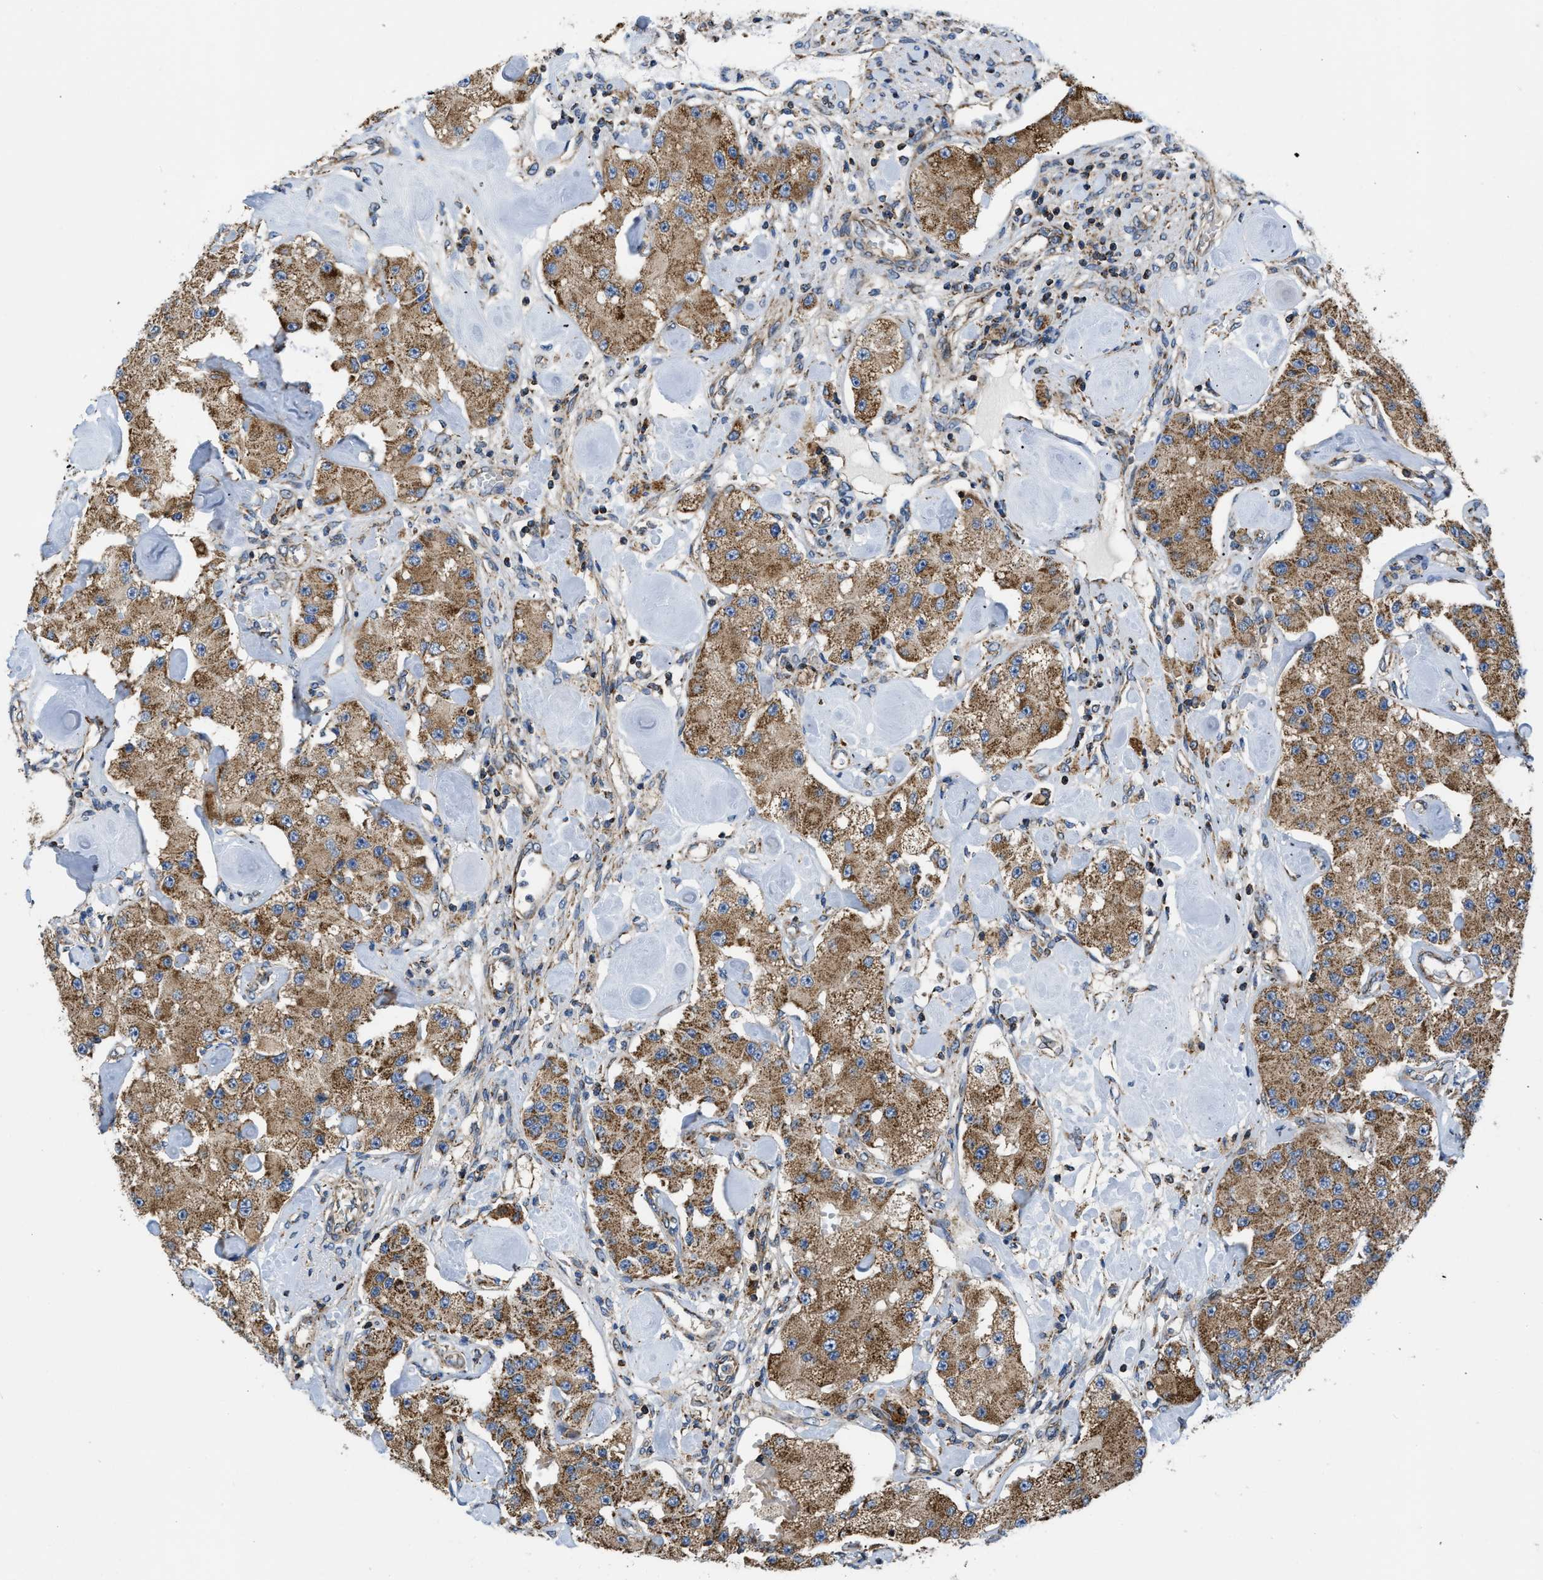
{"staining": {"intensity": "moderate", "quantity": ">75%", "location": "cytoplasmic/membranous"}, "tissue": "carcinoid", "cell_type": "Tumor cells", "image_type": "cancer", "snomed": [{"axis": "morphology", "description": "Carcinoid, malignant, NOS"}, {"axis": "topography", "description": "Pancreas"}], "caption": "Immunohistochemical staining of carcinoid reveals moderate cytoplasmic/membranous protein expression in about >75% of tumor cells. (IHC, brightfield microscopy, high magnification).", "gene": "OPTN", "patient": {"sex": "male", "age": 41}}